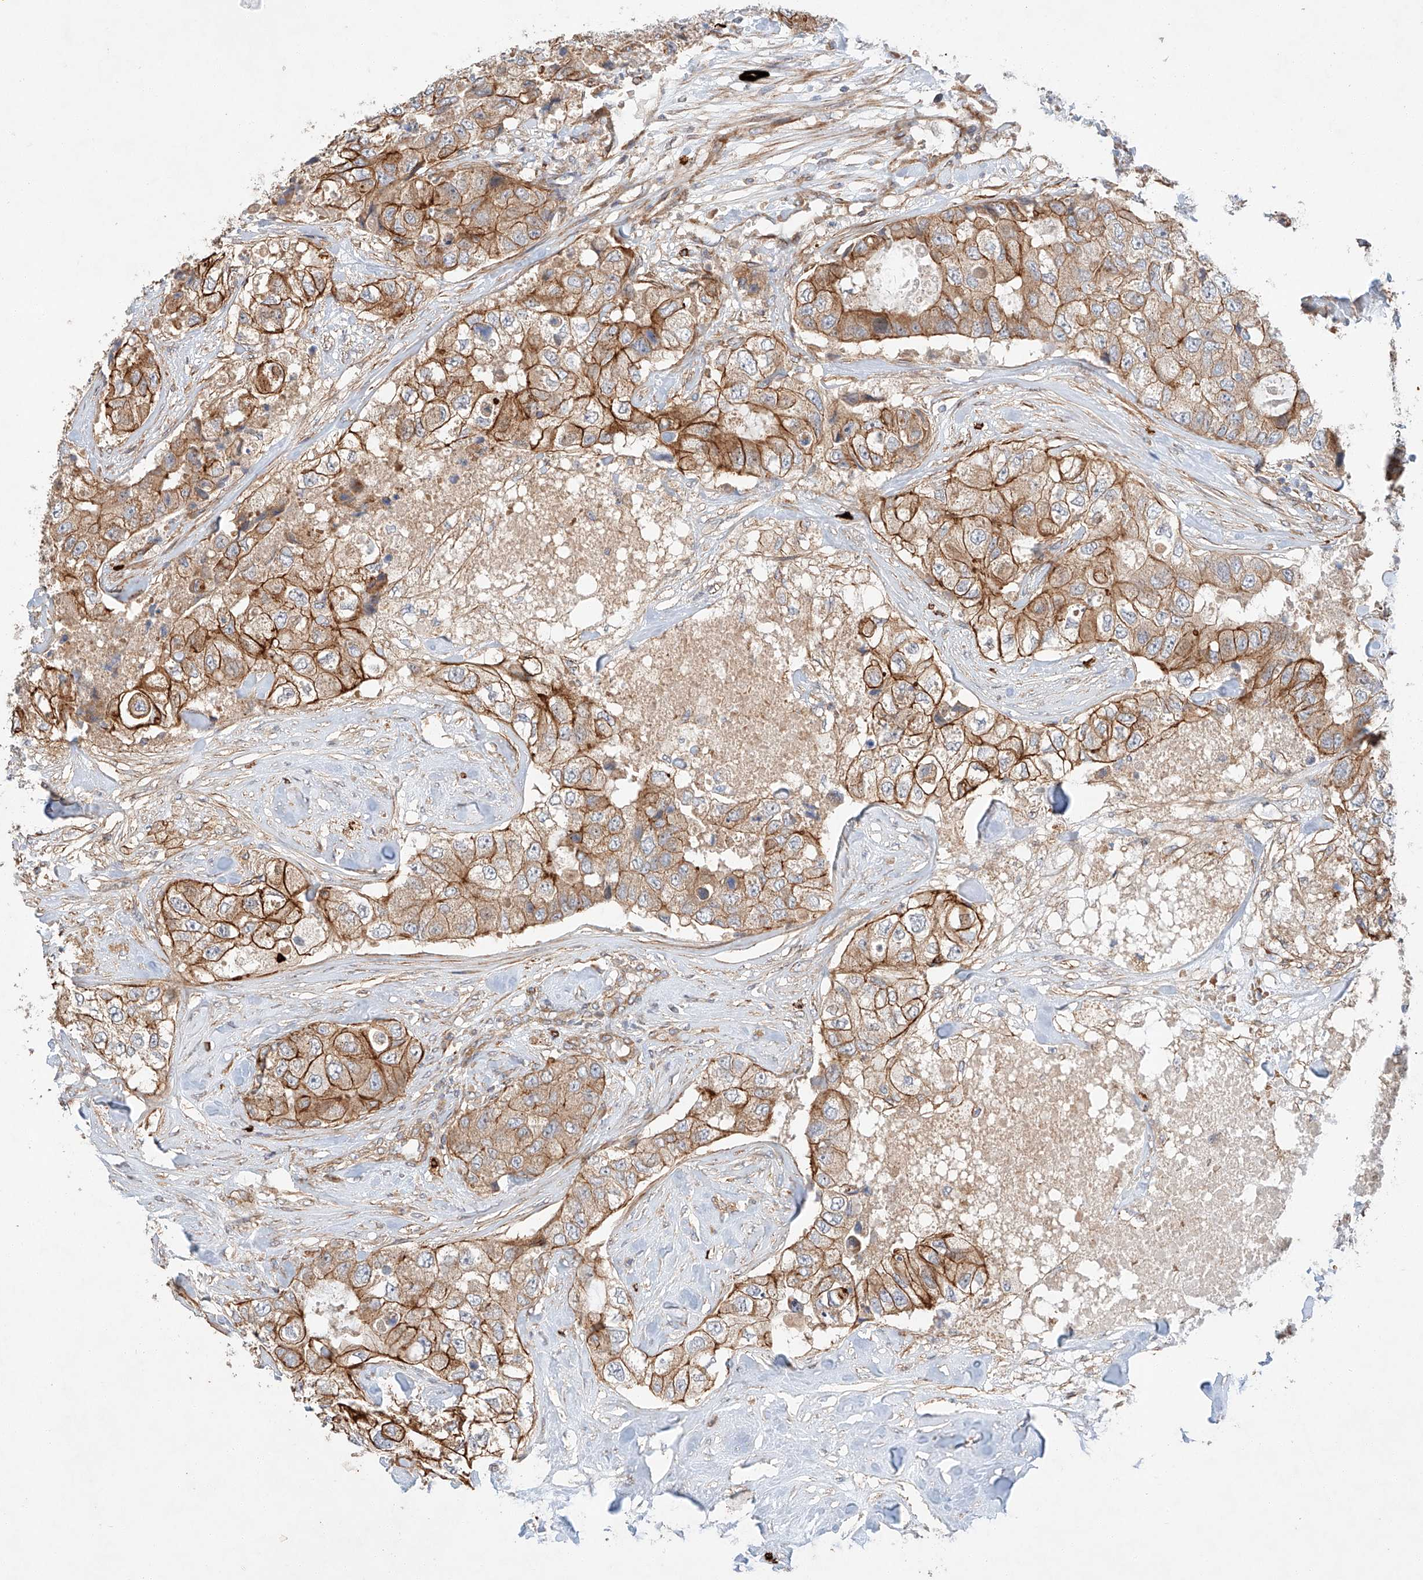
{"staining": {"intensity": "moderate", "quantity": ">75%", "location": "cytoplasmic/membranous"}, "tissue": "breast cancer", "cell_type": "Tumor cells", "image_type": "cancer", "snomed": [{"axis": "morphology", "description": "Duct carcinoma"}, {"axis": "topography", "description": "Breast"}], "caption": "The immunohistochemical stain highlights moderate cytoplasmic/membranous staining in tumor cells of breast infiltrating ductal carcinoma tissue.", "gene": "MINDY4", "patient": {"sex": "female", "age": 62}}